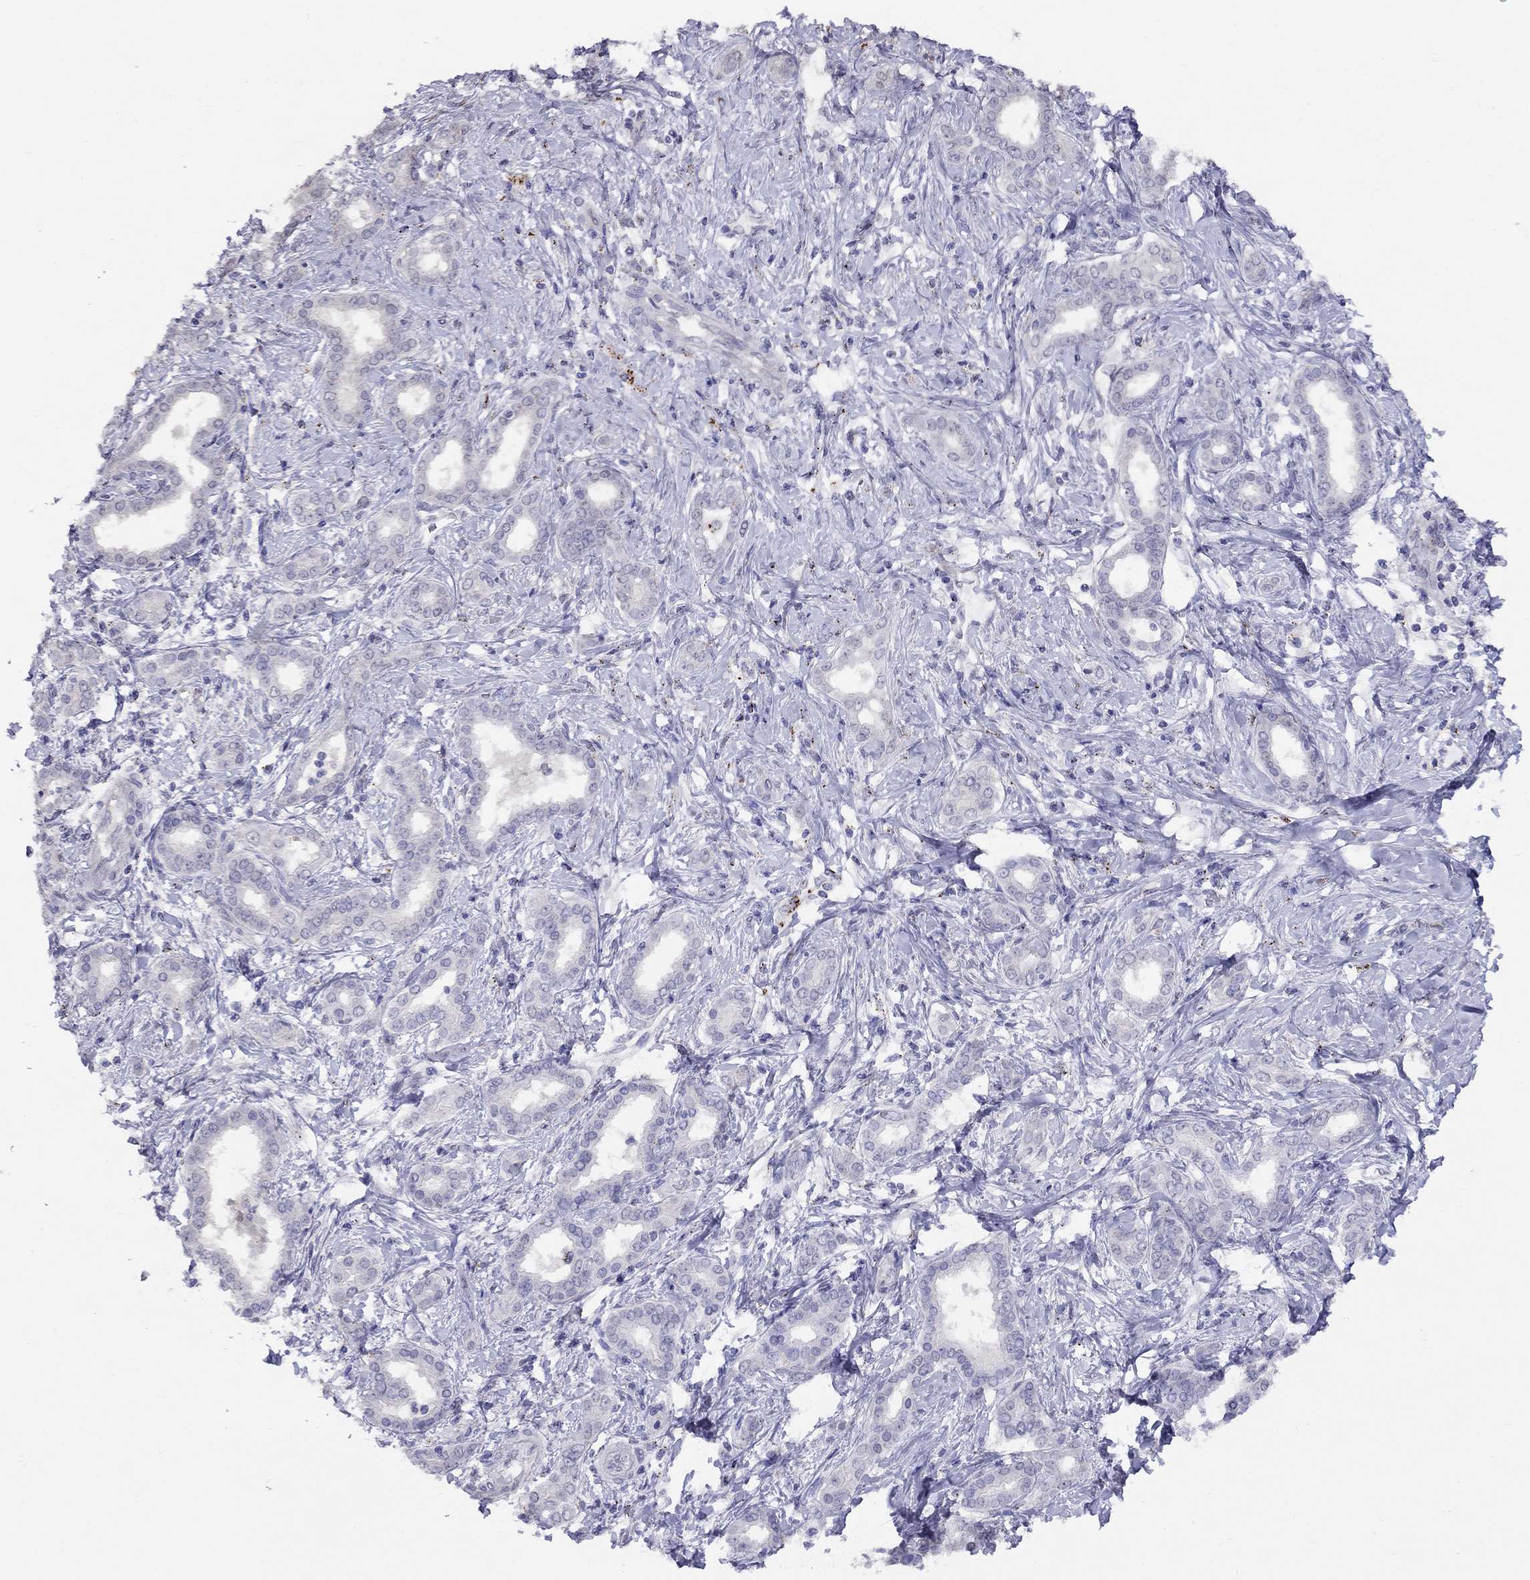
{"staining": {"intensity": "negative", "quantity": "none", "location": "none"}, "tissue": "liver cancer", "cell_type": "Tumor cells", "image_type": "cancer", "snomed": [{"axis": "morphology", "description": "Cholangiocarcinoma"}, {"axis": "topography", "description": "Liver"}], "caption": "Immunohistochemistry (IHC) micrograph of neoplastic tissue: human liver cholangiocarcinoma stained with DAB (3,3'-diaminobenzidine) displays no significant protein staining in tumor cells.", "gene": "MAGEB4", "patient": {"sex": "female", "age": 47}}